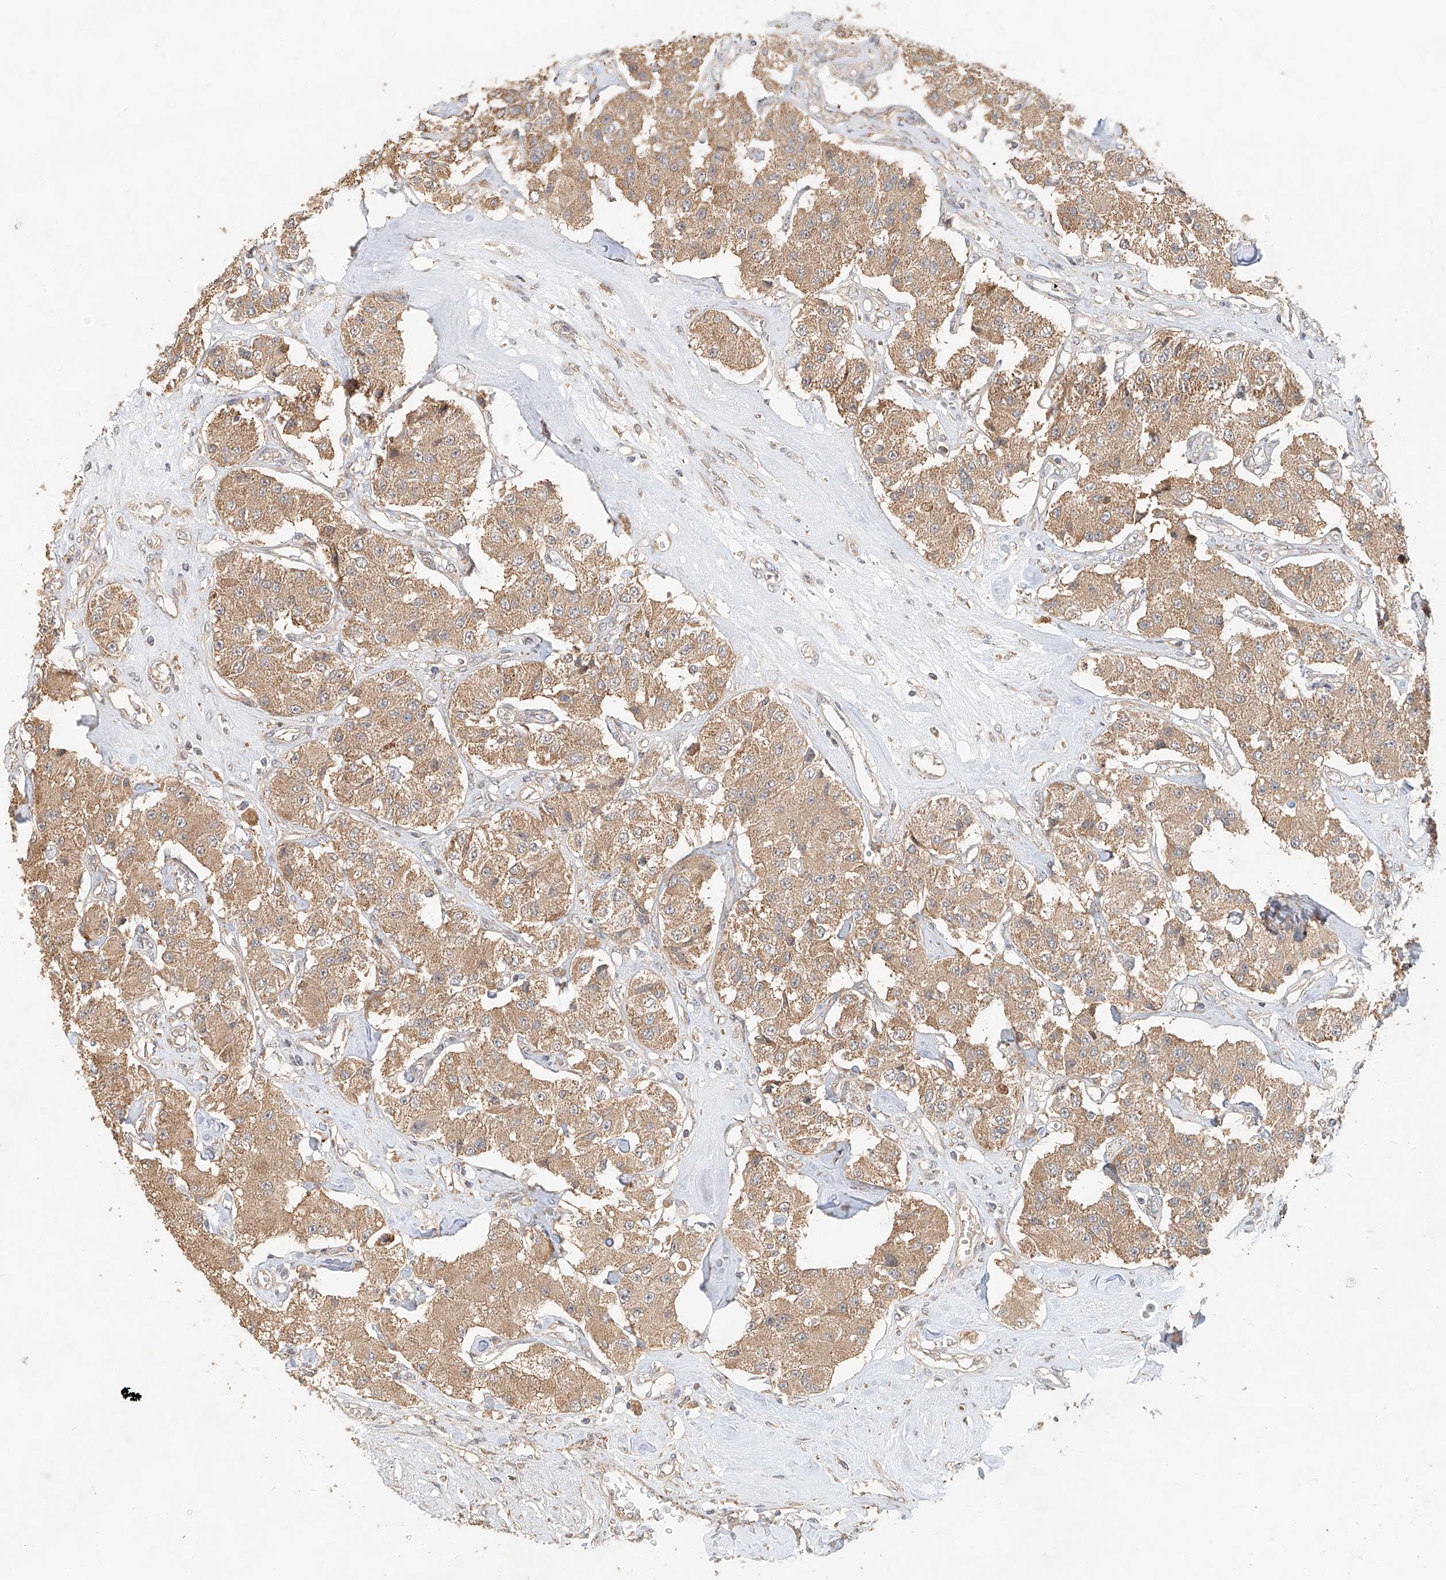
{"staining": {"intensity": "moderate", "quantity": ">75%", "location": "cytoplasmic/membranous"}, "tissue": "carcinoid", "cell_type": "Tumor cells", "image_type": "cancer", "snomed": [{"axis": "morphology", "description": "Carcinoid, malignant, NOS"}, {"axis": "topography", "description": "Pancreas"}], "caption": "Carcinoid was stained to show a protein in brown. There is medium levels of moderate cytoplasmic/membranous expression in about >75% of tumor cells.", "gene": "TMEM61", "patient": {"sex": "male", "age": 41}}